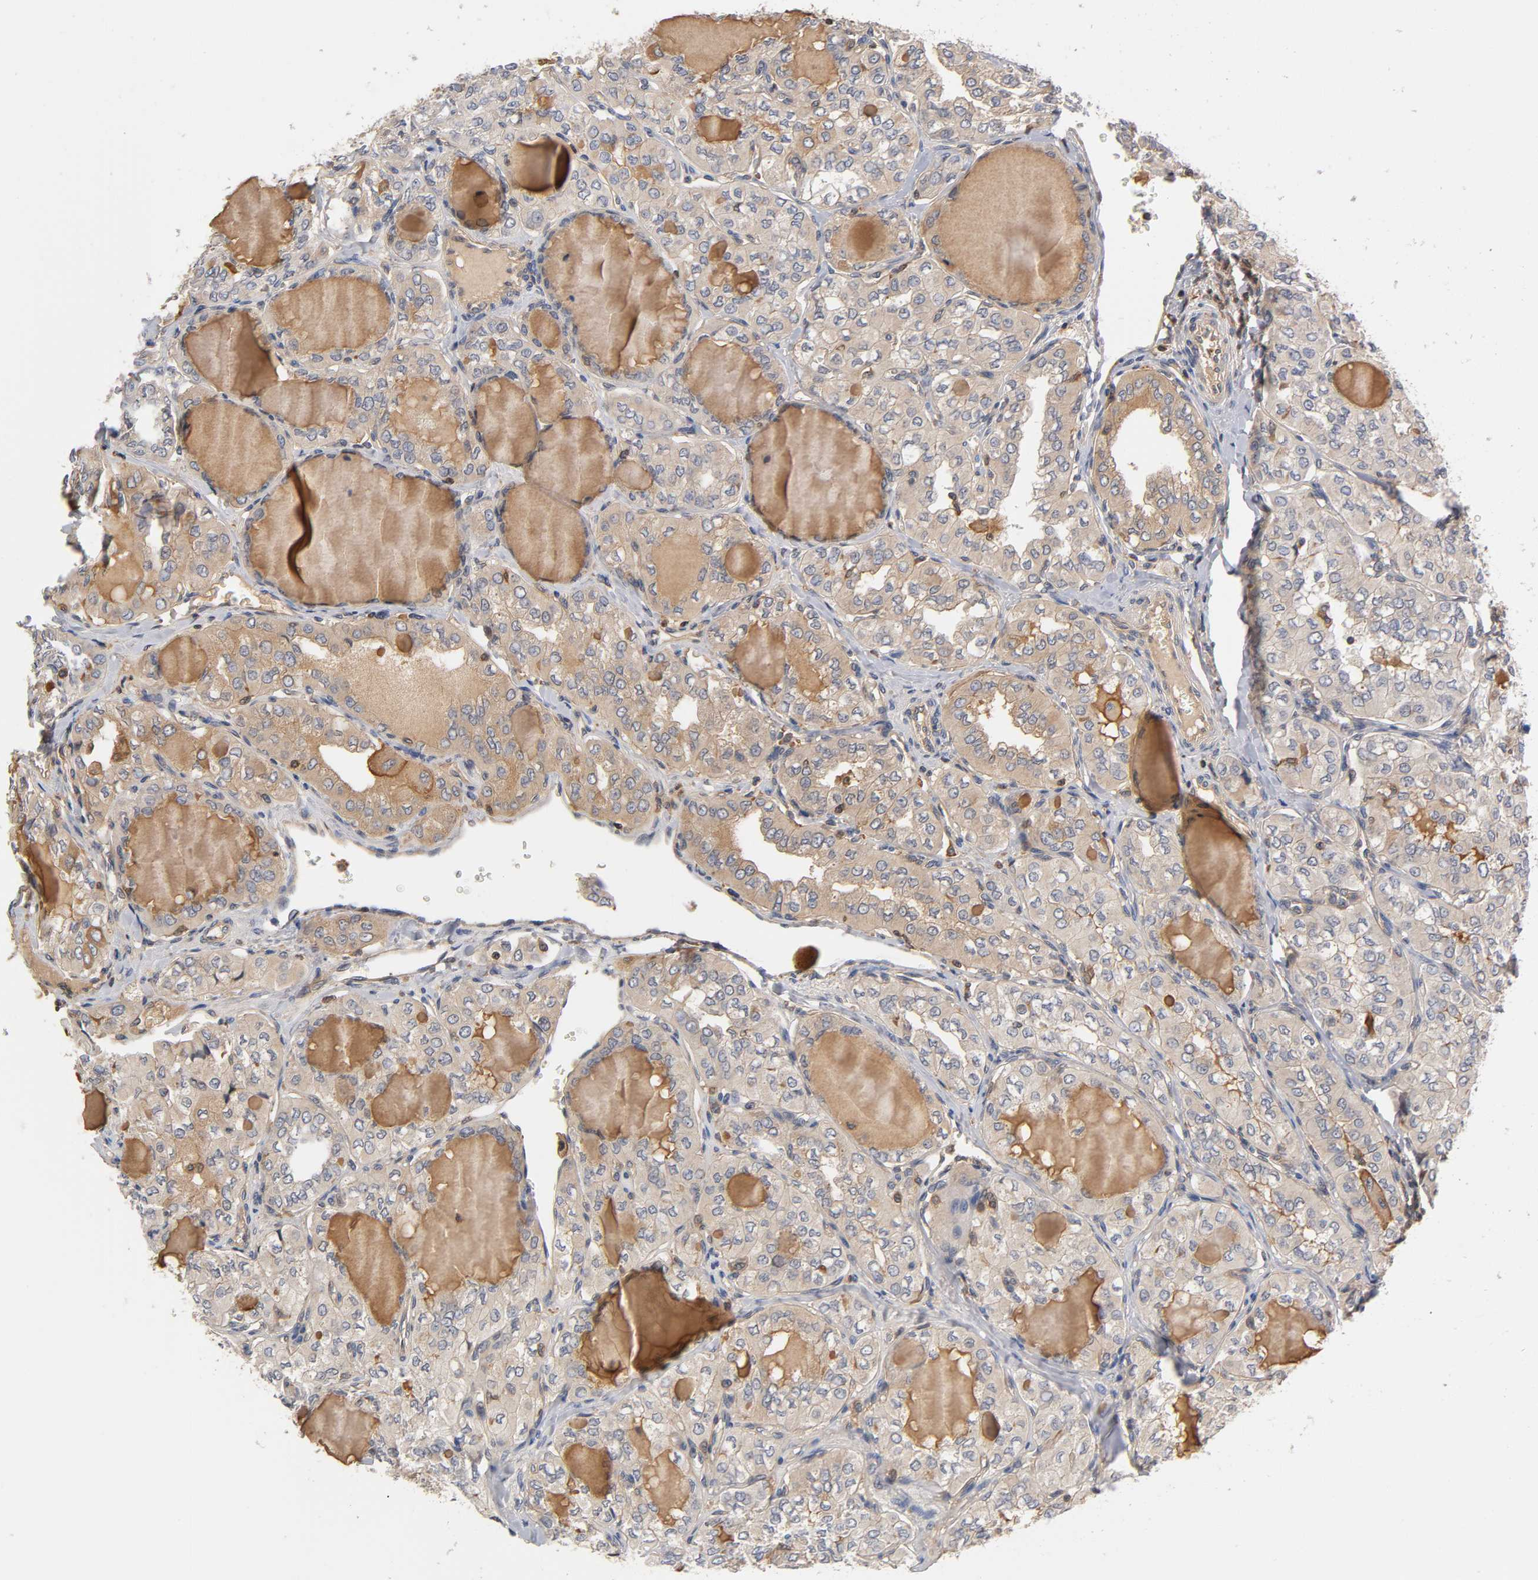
{"staining": {"intensity": "moderate", "quantity": ">75%", "location": "cytoplasmic/membranous"}, "tissue": "thyroid cancer", "cell_type": "Tumor cells", "image_type": "cancer", "snomed": [{"axis": "morphology", "description": "Papillary adenocarcinoma, NOS"}, {"axis": "topography", "description": "Thyroid gland"}], "caption": "The immunohistochemical stain labels moderate cytoplasmic/membranous expression in tumor cells of thyroid cancer (papillary adenocarcinoma) tissue.", "gene": "ACTR2", "patient": {"sex": "male", "age": 20}}